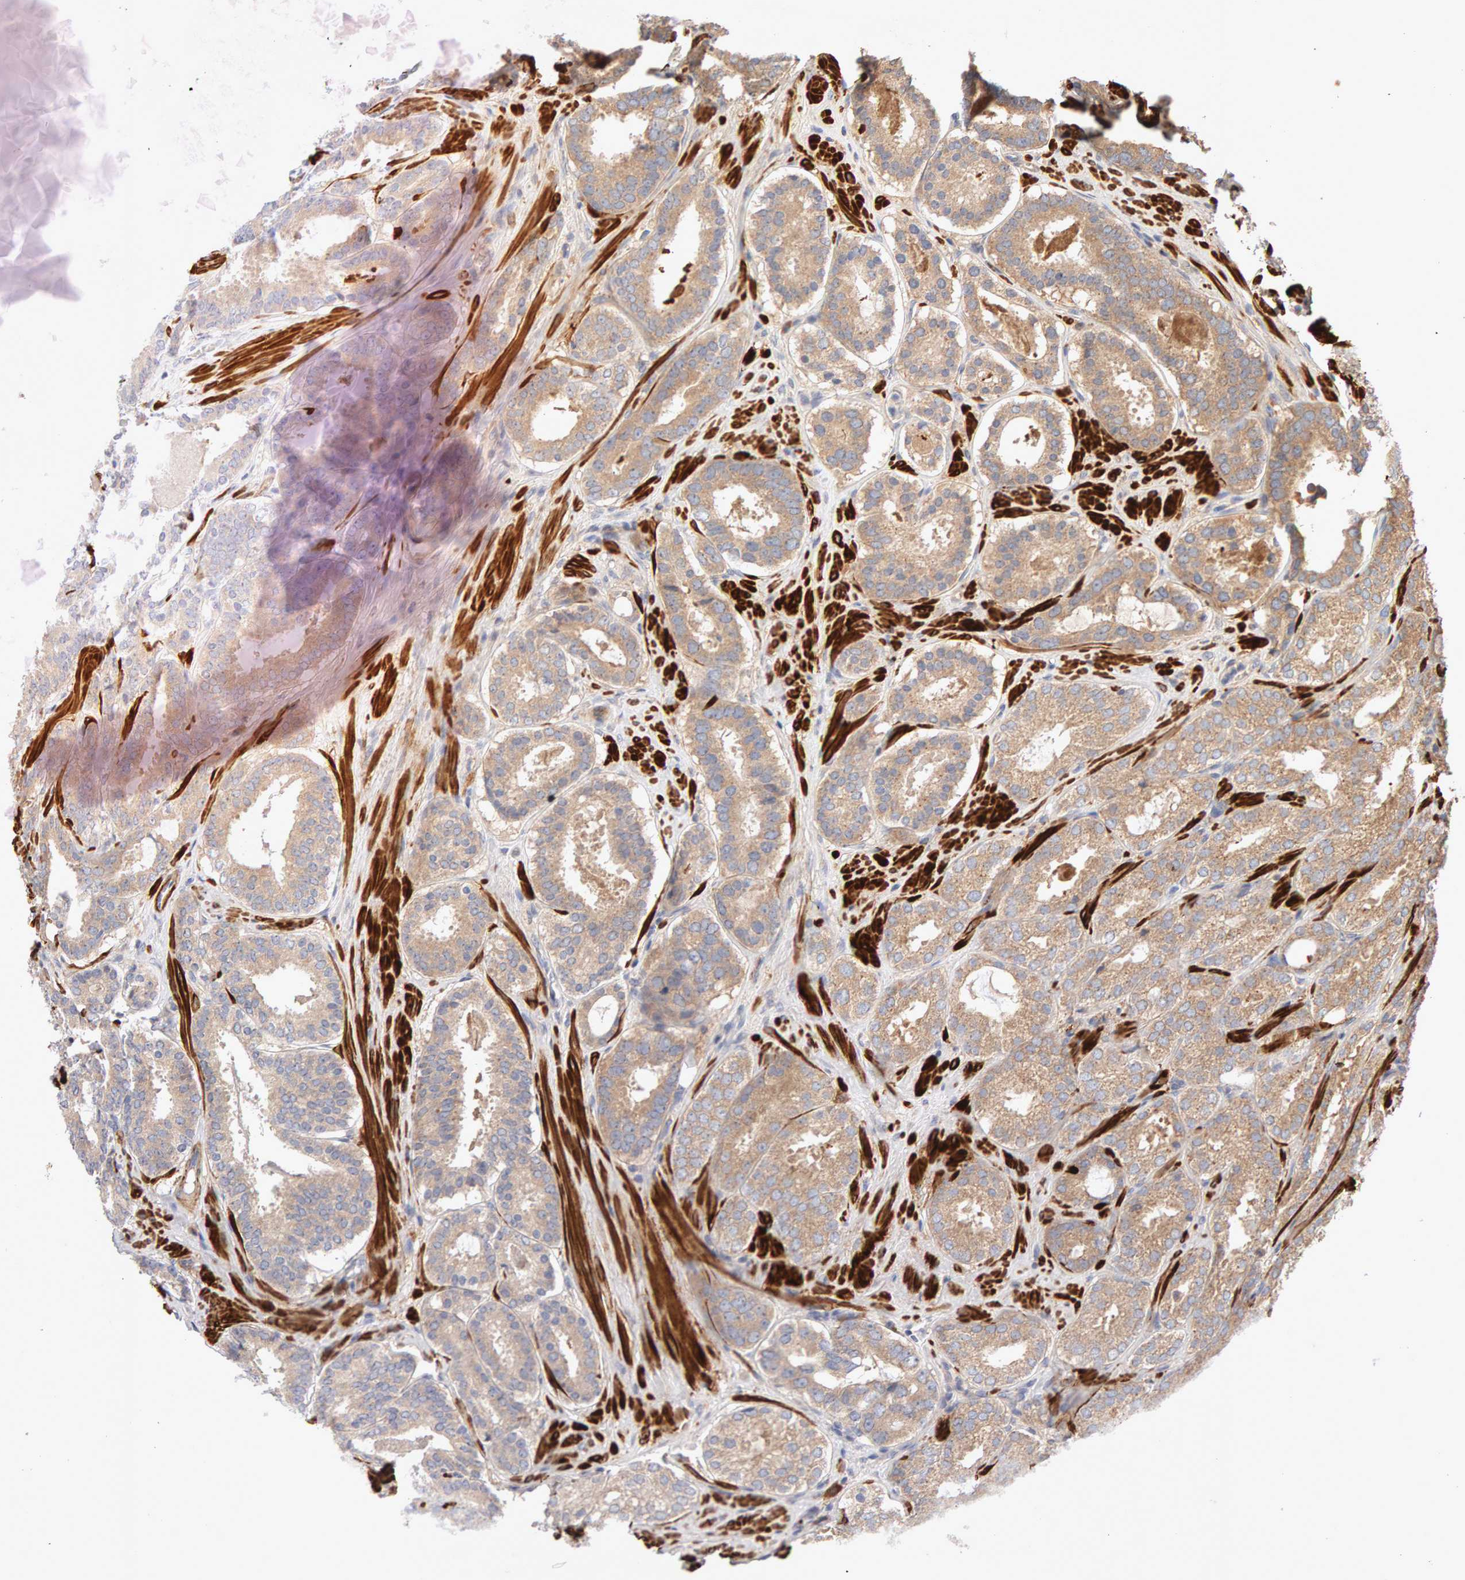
{"staining": {"intensity": "weak", "quantity": ">75%", "location": "cytoplasmic/membranous"}, "tissue": "prostate cancer", "cell_type": "Tumor cells", "image_type": "cancer", "snomed": [{"axis": "morphology", "description": "Adenocarcinoma, Low grade"}, {"axis": "topography", "description": "Prostate"}], "caption": "The micrograph displays immunohistochemical staining of low-grade adenocarcinoma (prostate). There is weak cytoplasmic/membranous staining is seen in approximately >75% of tumor cells.", "gene": "RNF19A", "patient": {"sex": "male", "age": 69}}